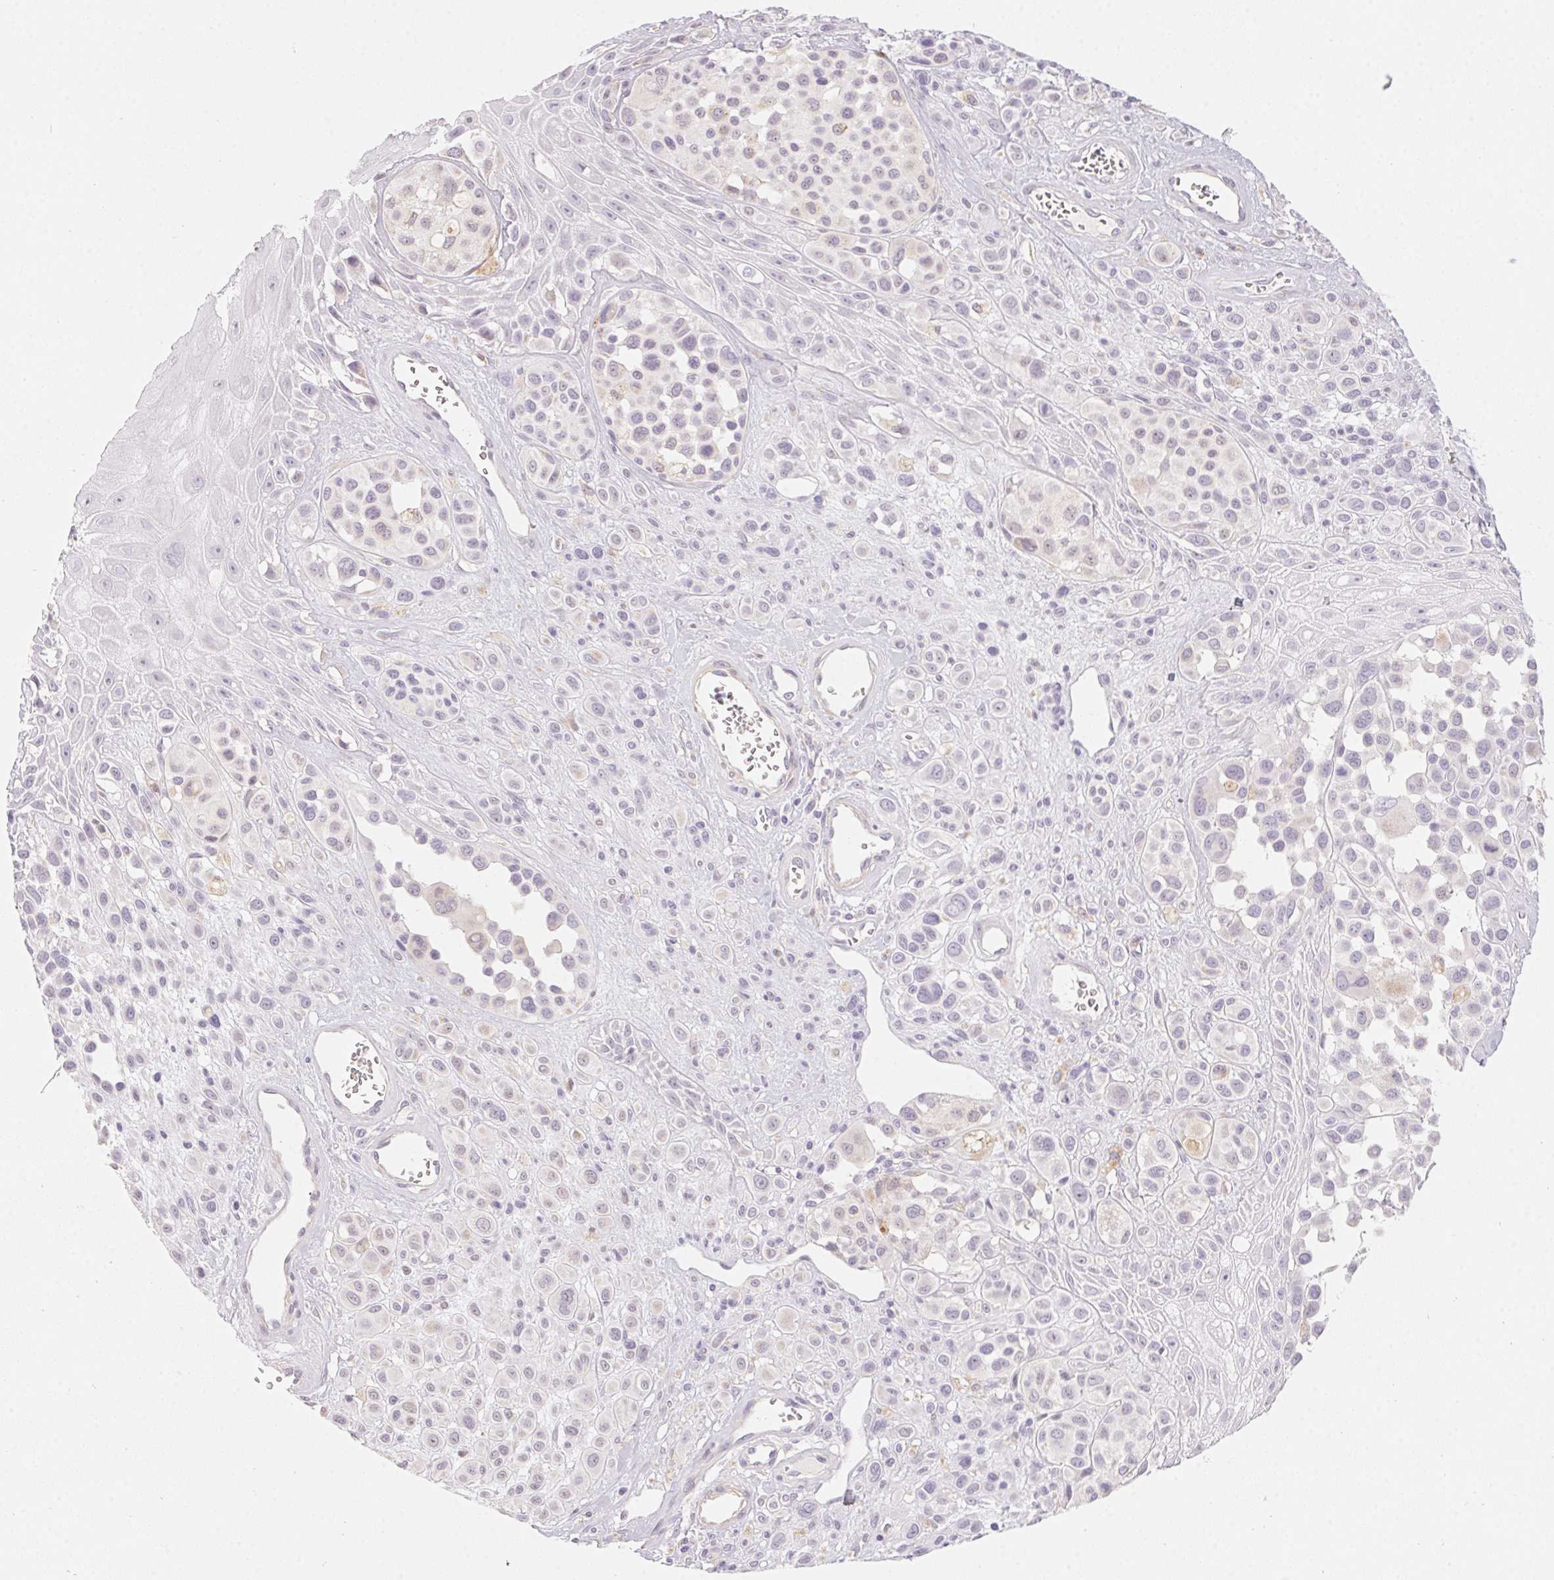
{"staining": {"intensity": "negative", "quantity": "none", "location": "none"}, "tissue": "melanoma", "cell_type": "Tumor cells", "image_type": "cancer", "snomed": [{"axis": "morphology", "description": "Malignant melanoma, NOS"}, {"axis": "topography", "description": "Skin"}], "caption": "Melanoma stained for a protein using immunohistochemistry (IHC) reveals no expression tumor cells.", "gene": "PRPH", "patient": {"sex": "male", "age": 77}}